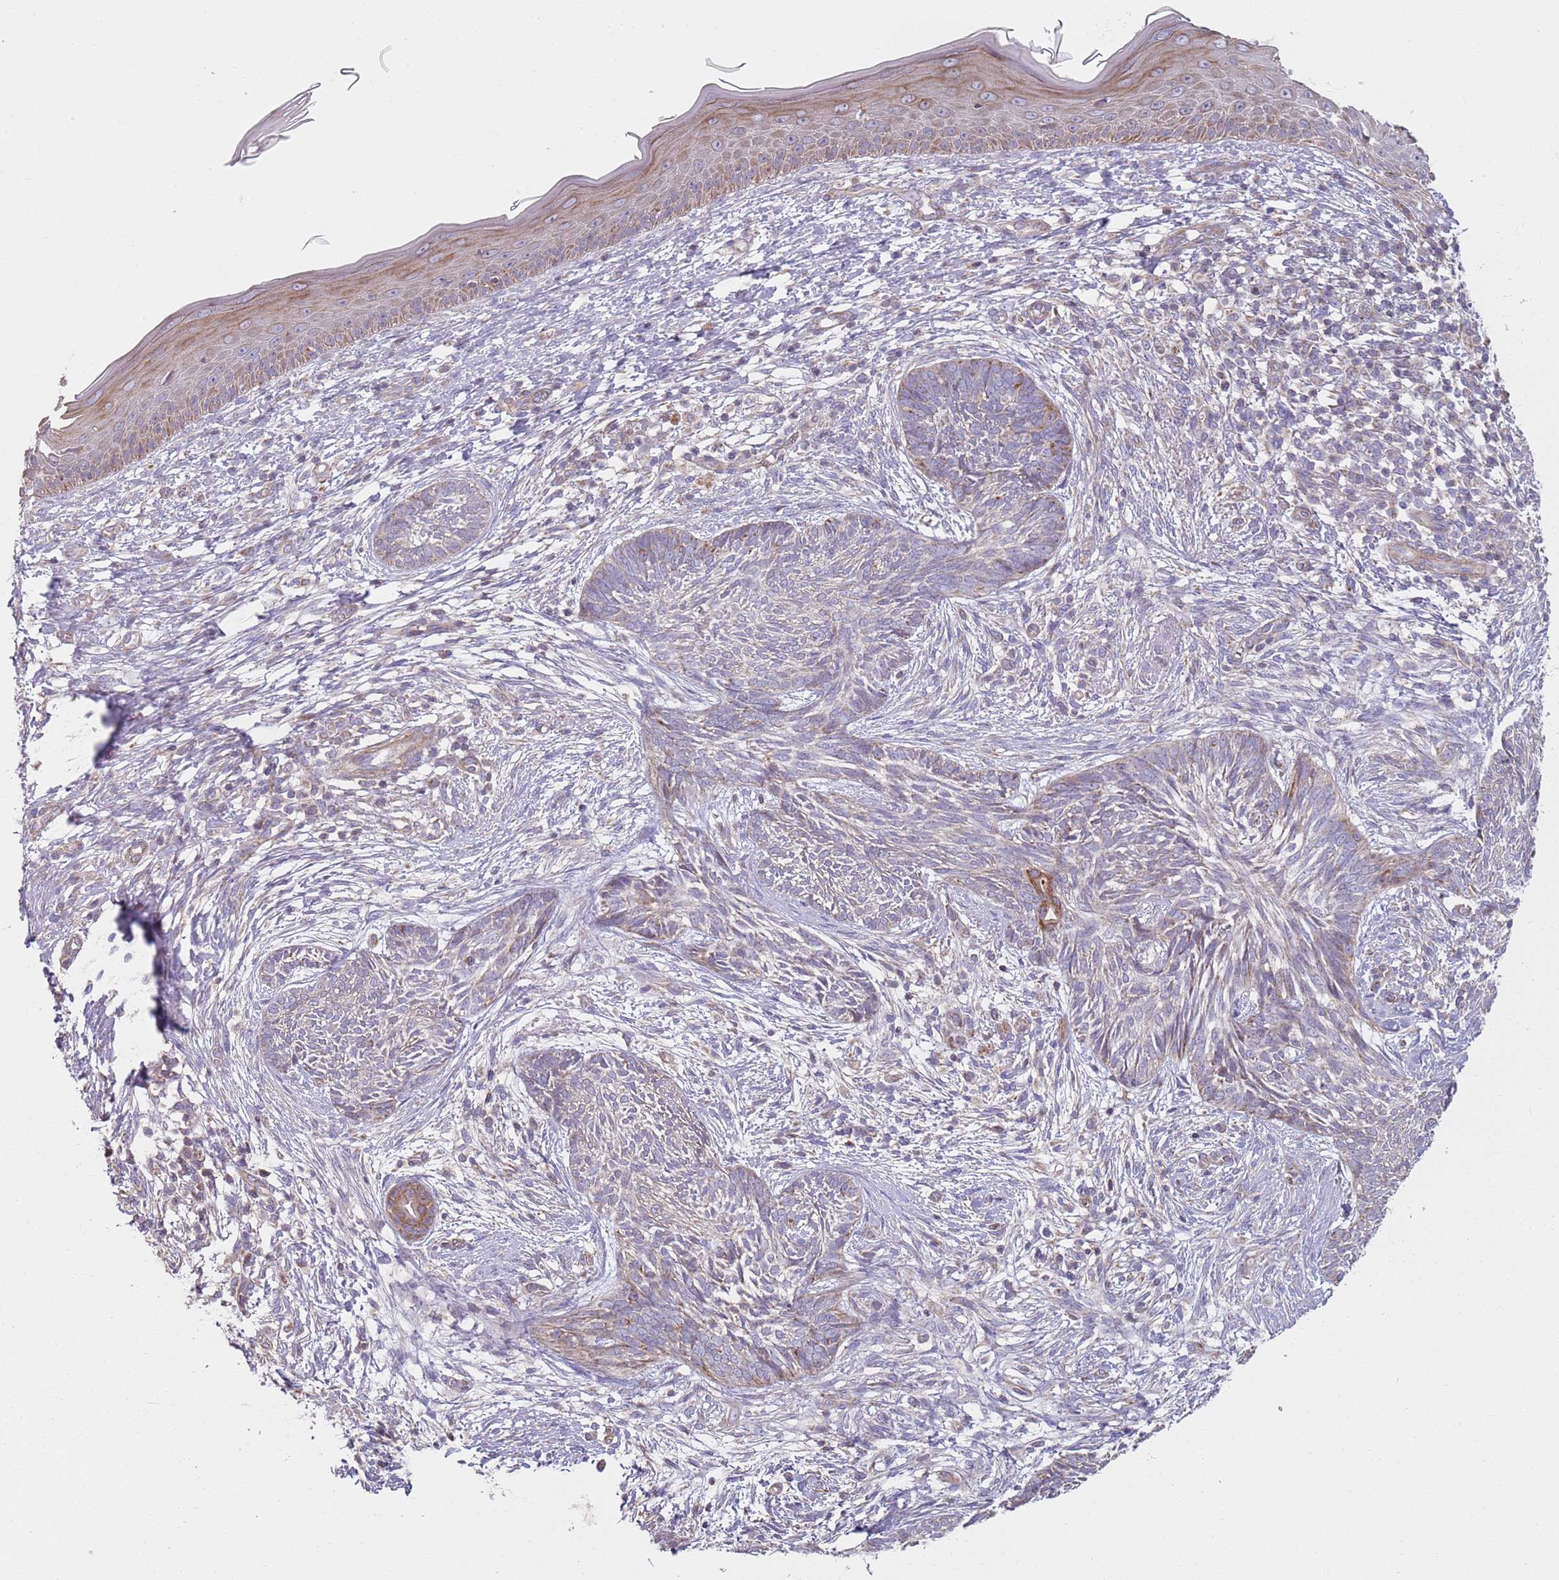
{"staining": {"intensity": "weak", "quantity": "<25%", "location": "cytoplasmic/membranous"}, "tissue": "skin cancer", "cell_type": "Tumor cells", "image_type": "cancer", "snomed": [{"axis": "morphology", "description": "Basal cell carcinoma"}, {"axis": "topography", "description": "Skin"}], "caption": "IHC of skin cancer exhibits no expression in tumor cells.", "gene": "GAS8", "patient": {"sex": "male", "age": 73}}